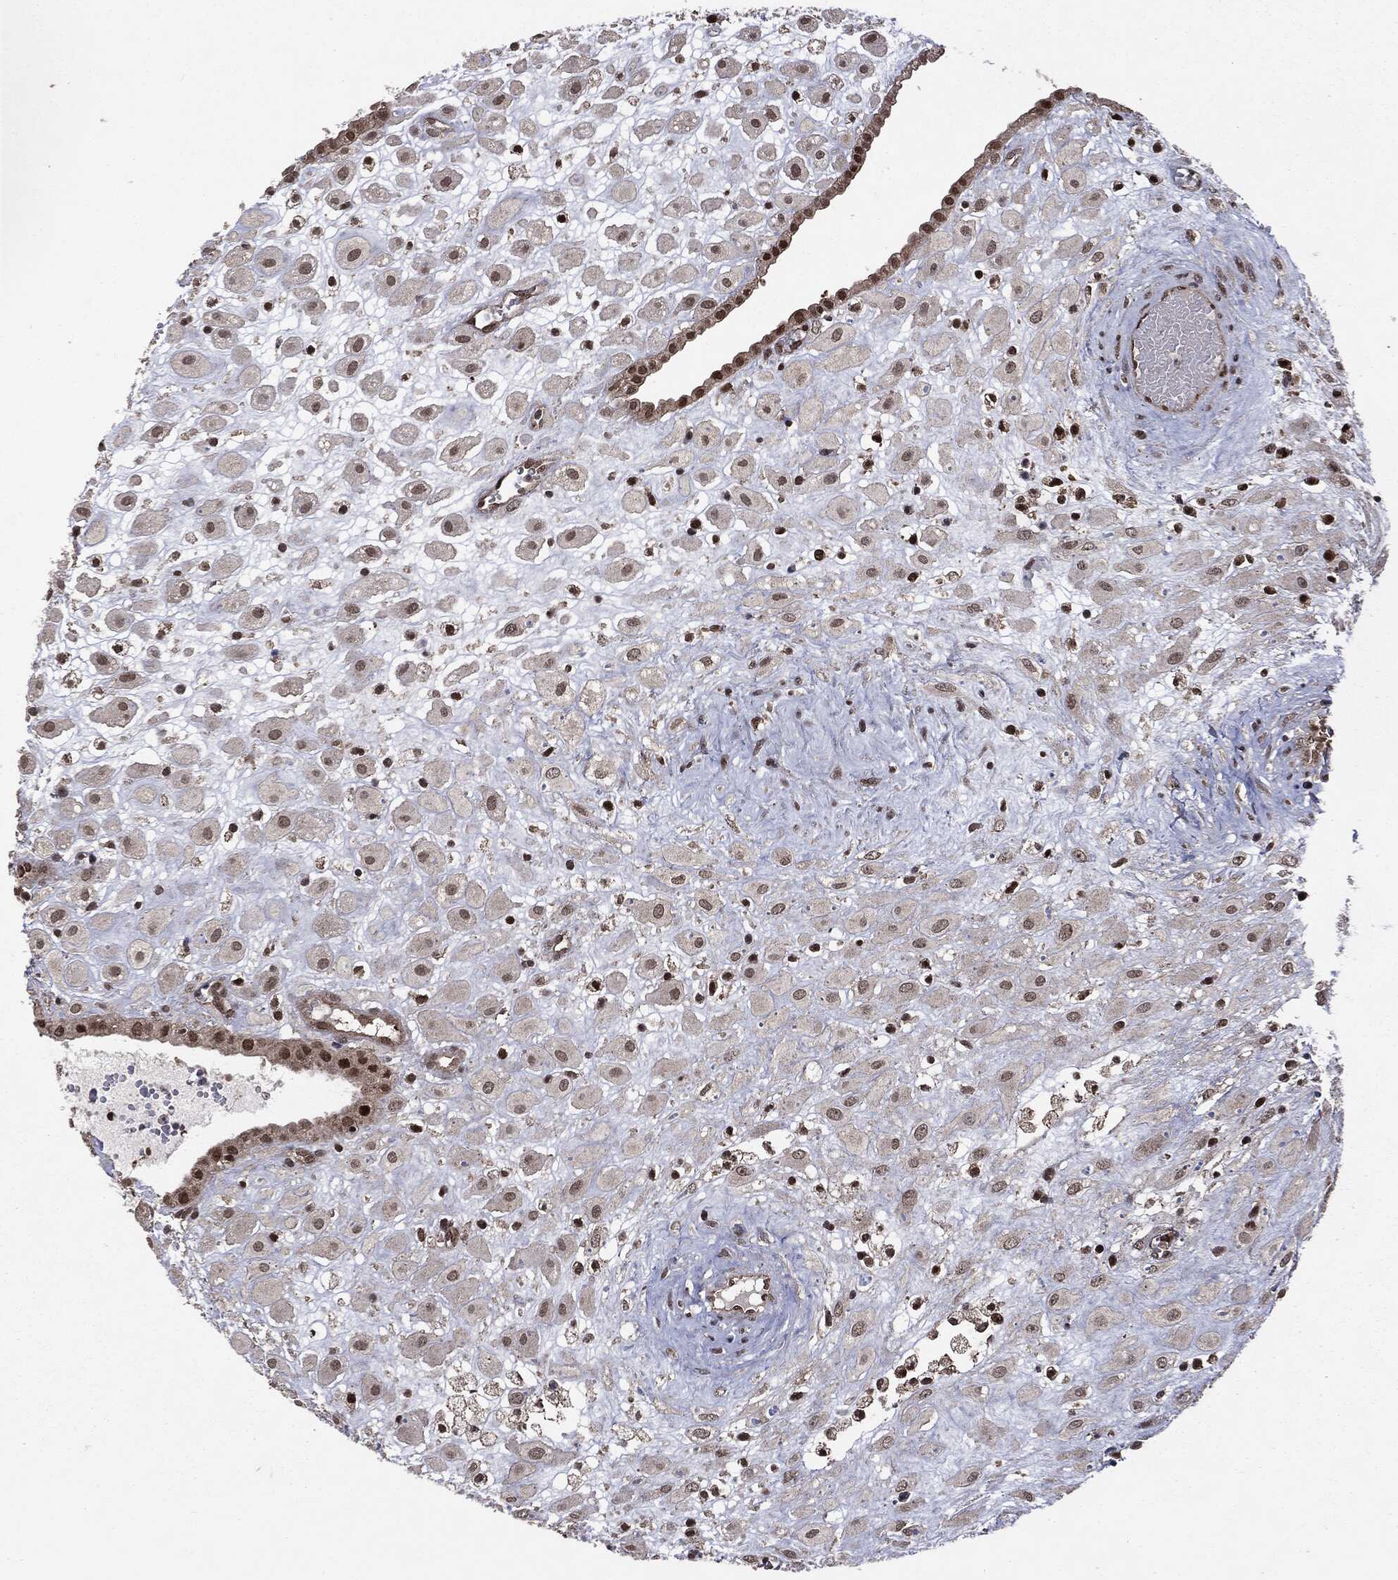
{"staining": {"intensity": "strong", "quantity": "<25%", "location": "nuclear"}, "tissue": "placenta", "cell_type": "Decidual cells", "image_type": "normal", "snomed": [{"axis": "morphology", "description": "Normal tissue, NOS"}, {"axis": "topography", "description": "Placenta"}], "caption": "Strong nuclear protein positivity is seen in about <25% of decidual cells in placenta. (DAB IHC with brightfield microscopy, high magnification).", "gene": "PTPA", "patient": {"sex": "female", "age": 24}}